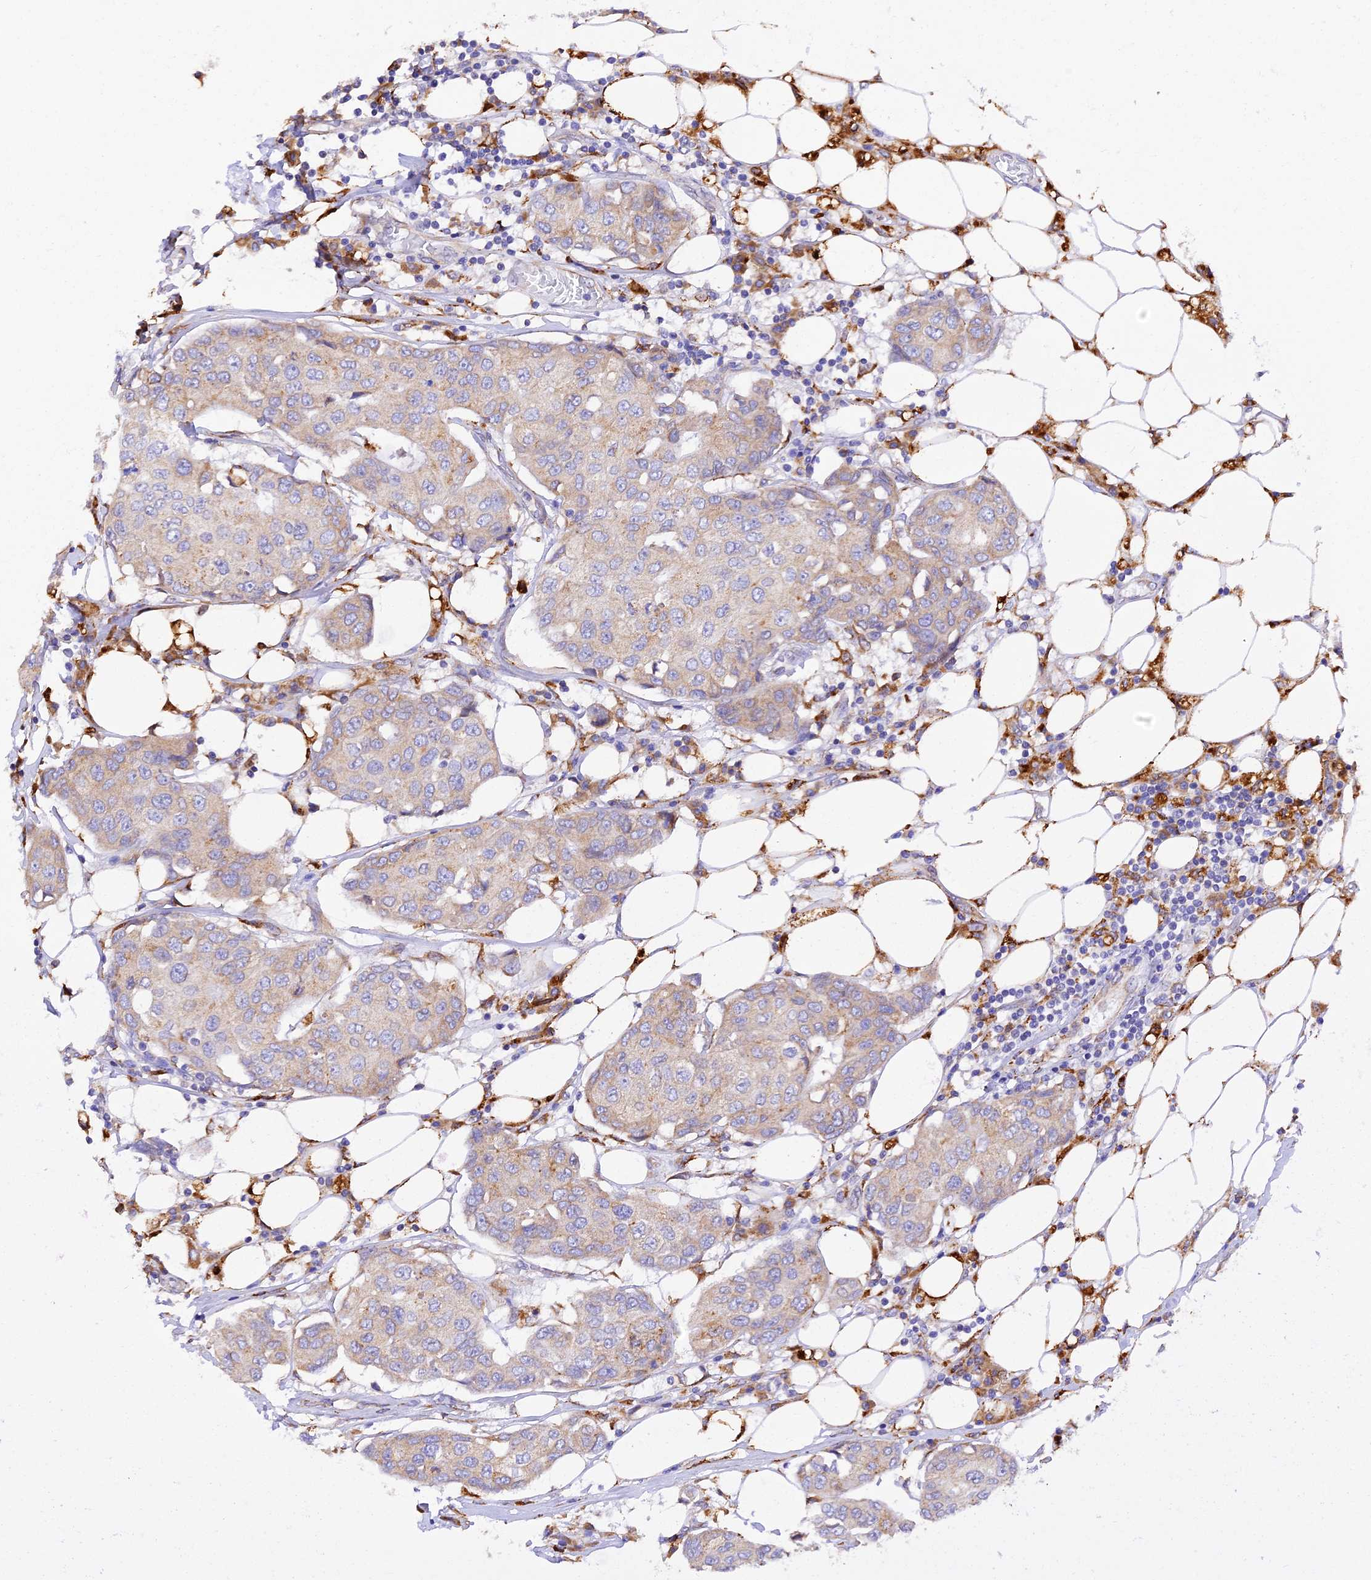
{"staining": {"intensity": "negative", "quantity": "none", "location": "none"}, "tissue": "breast cancer", "cell_type": "Tumor cells", "image_type": "cancer", "snomed": [{"axis": "morphology", "description": "Duct carcinoma"}, {"axis": "topography", "description": "Breast"}], "caption": "Tumor cells are negative for brown protein staining in breast cancer (intraductal carcinoma). Nuclei are stained in blue.", "gene": "VKORC1", "patient": {"sex": "female", "age": 80}}